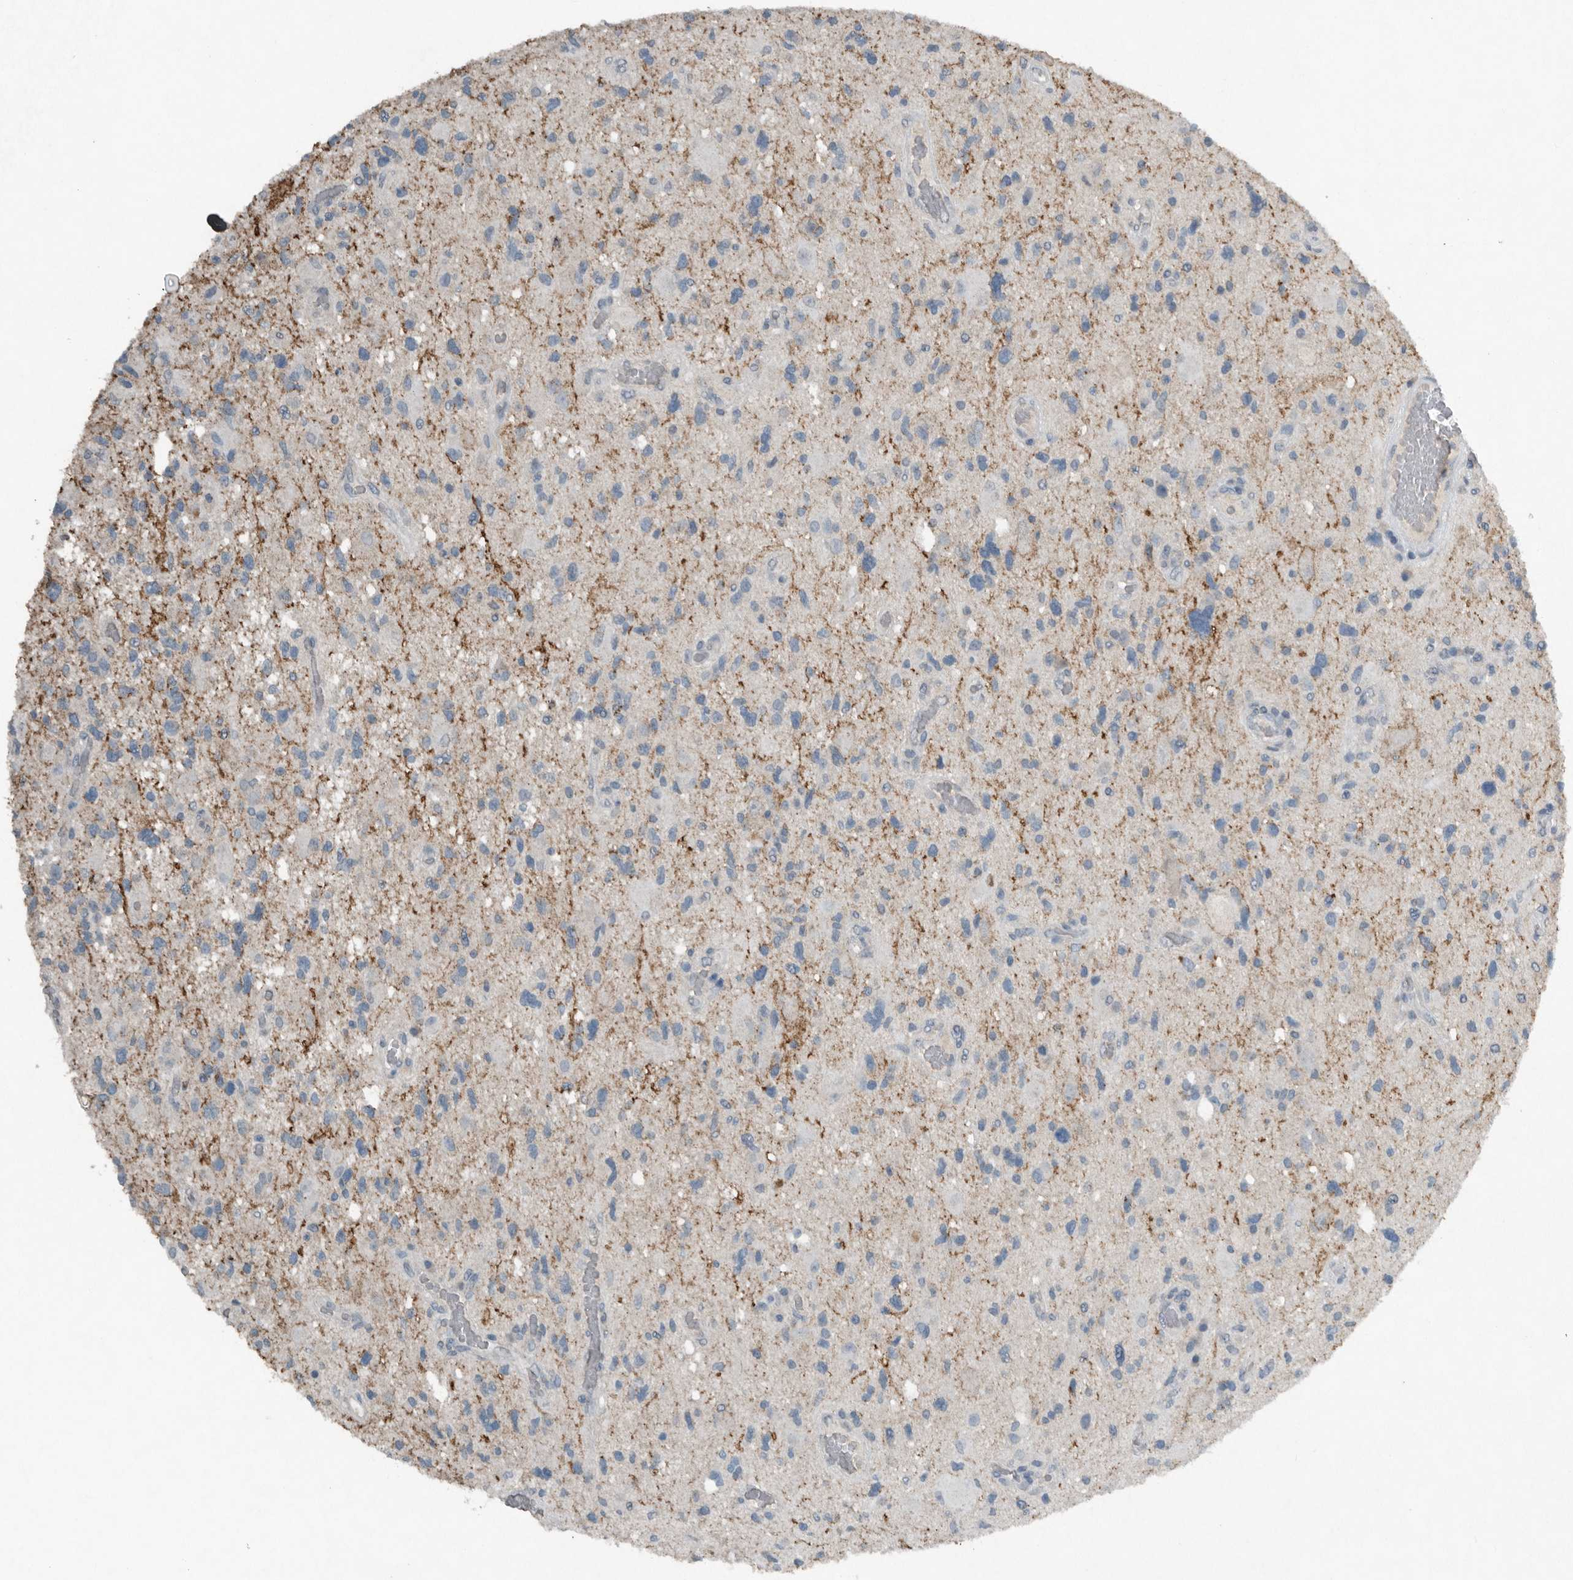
{"staining": {"intensity": "negative", "quantity": "none", "location": "none"}, "tissue": "glioma", "cell_type": "Tumor cells", "image_type": "cancer", "snomed": [{"axis": "morphology", "description": "Glioma, malignant, High grade"}, {"axis": "topography", "description": "Brain"}], "caption": "Immunohistochemistry histopathology image of human glioma stained for a protein (brown), which demonstrates no positivity in tumor cells. (Stains: DAB (3,3'-diaminobenzidine) immunohistochemistry with hematoxylin counter stain, Microscopy: brightfield microscopy at high magnification).", "gene": "IL20", "patient": {"sex": "male", "age": 33}}